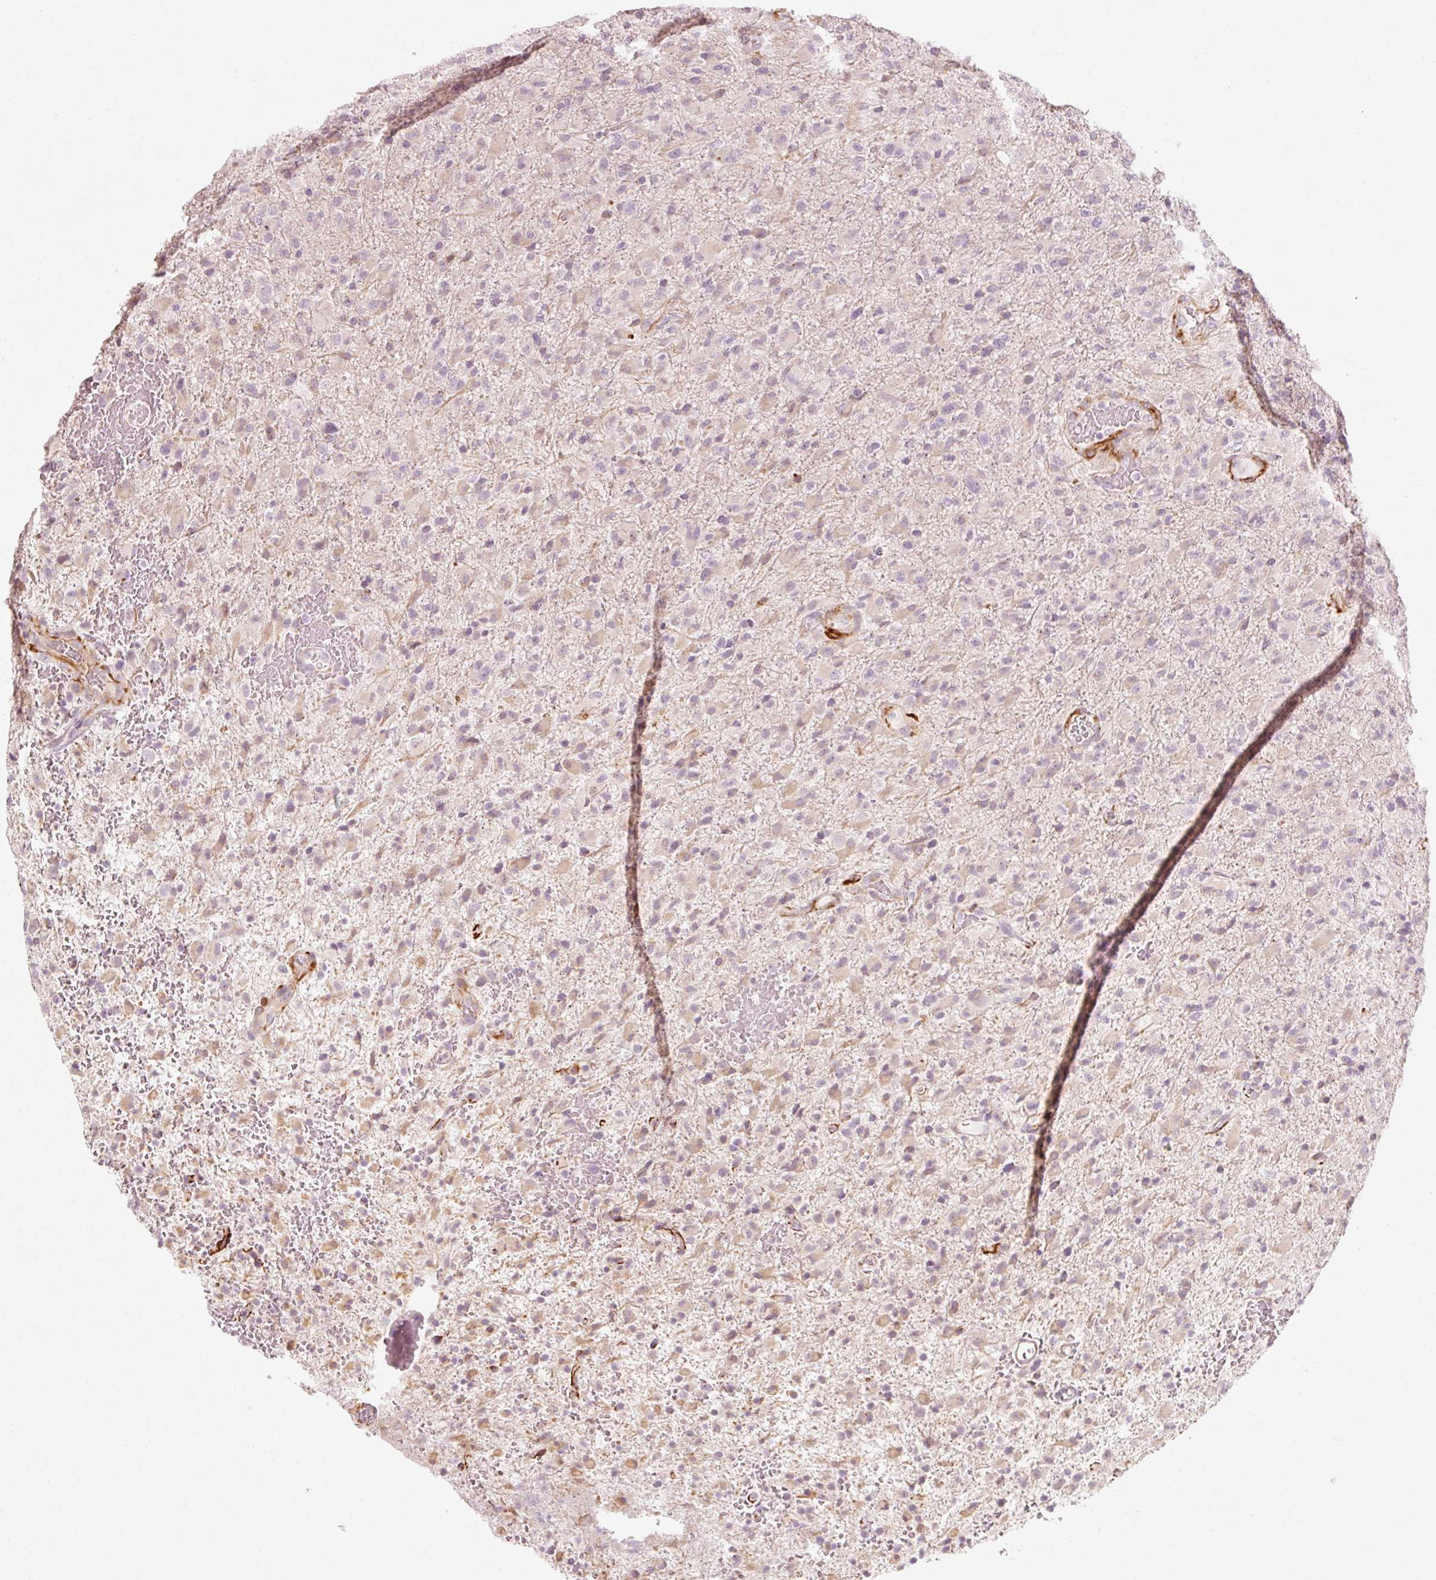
{"staining": {"intensity": "negative", "quantity": "none", "location": "none"}, "tissue": "glioma", "cell_type": "Tumor cells", "image_type": "cancer", "snomed": [{"axis": "morphology", "description": "Glioma, malignant, Low grade"}, {"axis": "topography", "description": "Brain"}], "caption": "Human malignant glioma (low-grade) stained for a protein using IHC displays no positivity in tumor cells.", "gene": "TRIM73", "patient": {"sex": "male", "age": 65}}